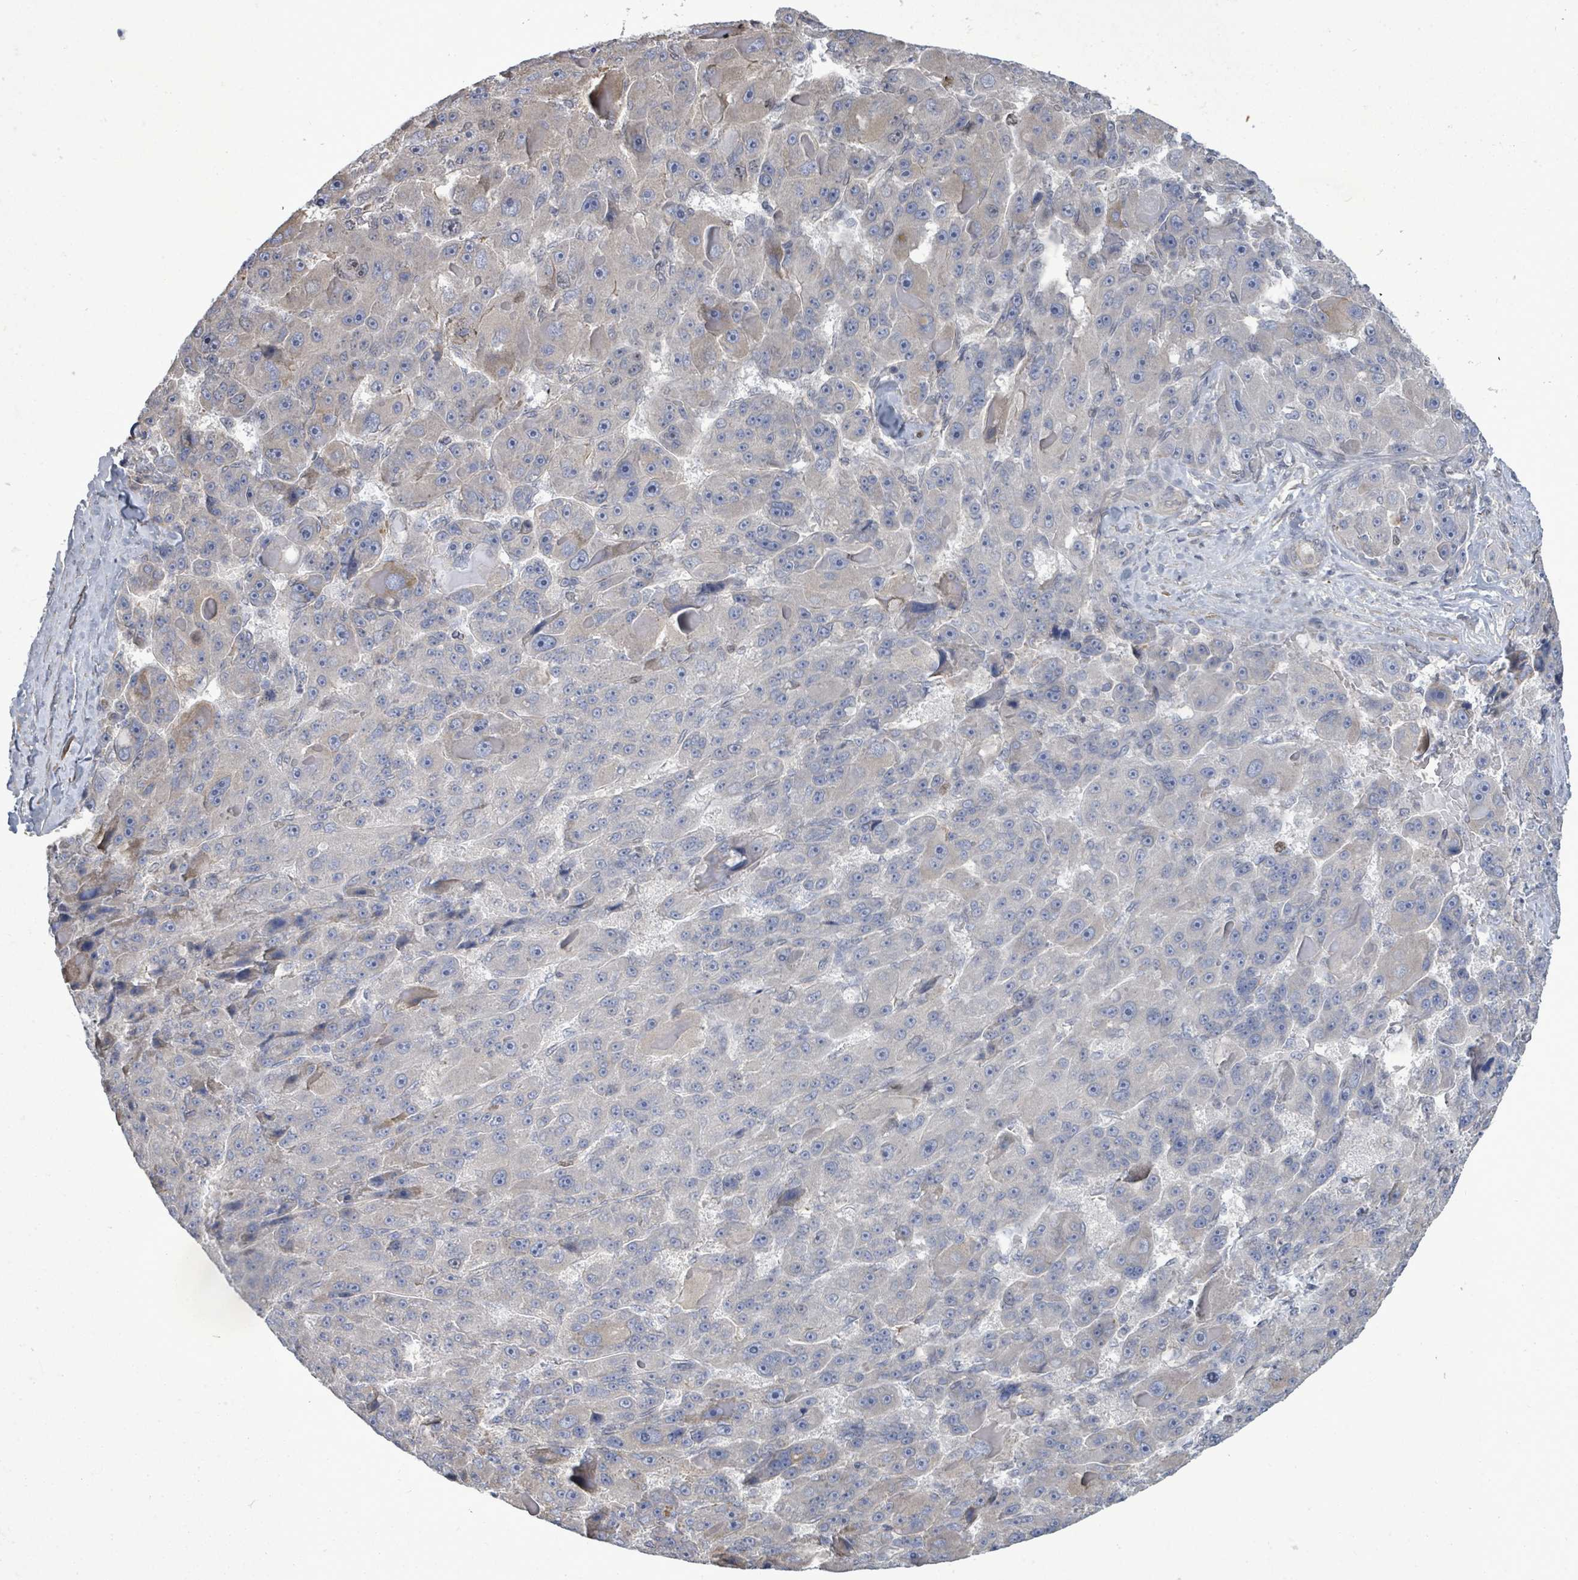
{"staining": {"intensity": "negative", "quantity": "none", "location": "none"}, "tissue": "liver cancer", "cell_type": "Tumor cells", "image_type": "cancer", "snomed": [{"axis": "morphology", "description": "Carcinoma, Hepatocellular, NOS"}, {"axis": "topography", "description": "Liver"}], "caption": "Immunohistochemical staining of liver cancer (hepatocellular carcinoma) reveals no significant expression in tumor cells.", "gene": "PAPSS1", "patient": {"sex": "male", "age": 76}}